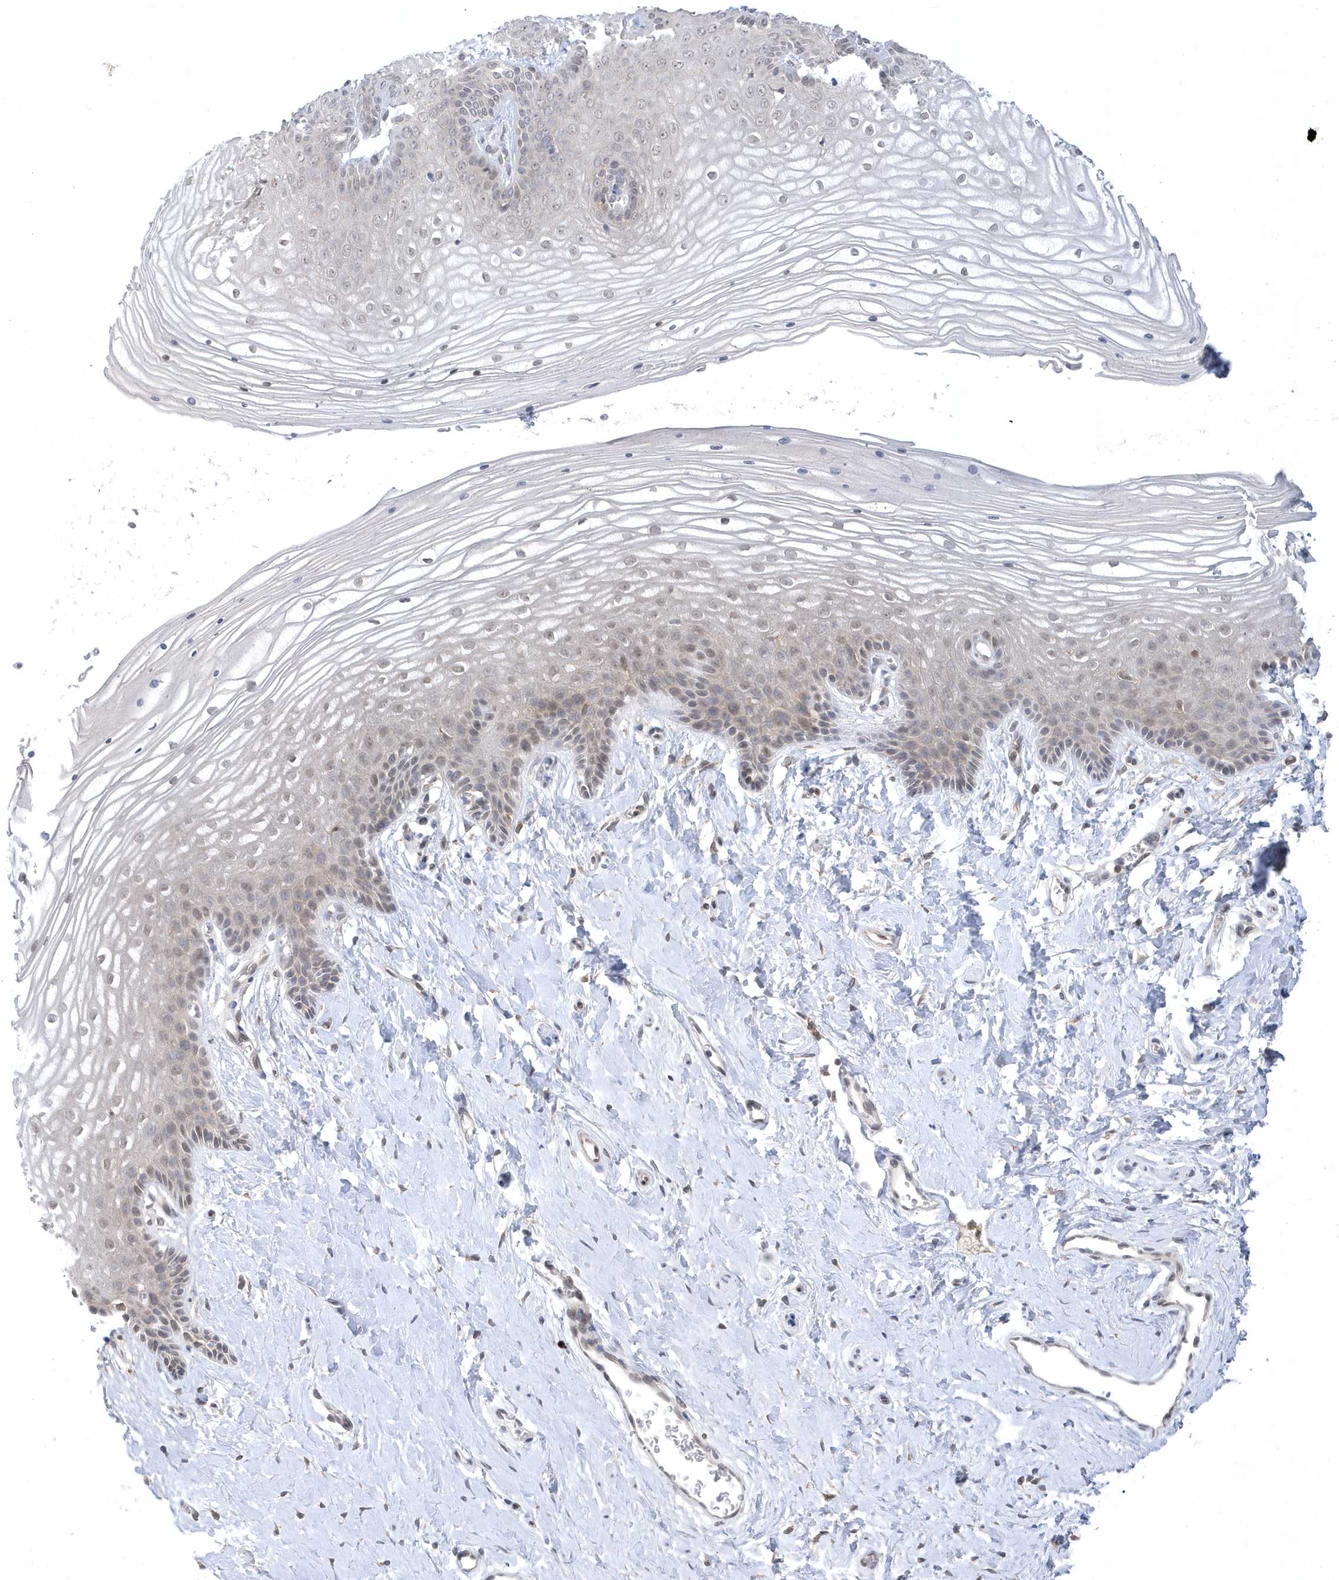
{"staining": {"intensity": "weak", "quantity": ">75%", "location": "cytoplasmic/membranous,nuclear"}, "tissue": "vagina", "cell_type": "Squamous epithelial cells", "image_type": "normal", "snomed": [{"axis": "morphology", "description": "Normal tissue, NOS"}, {"axis": "topography", "description": "Vagina"}, {"axis": "topography", "description": "Cervix"}], "caption": "Immunohistochemical staining of unremarkable vagina reveals >75% levels of weak cytoplasmic/membranous,nuclear protein positivity in approximately >75% of squamous epithelial cells.", "gene": "ZC3H12D", "patient": {"sex": "female", "age": 40}}